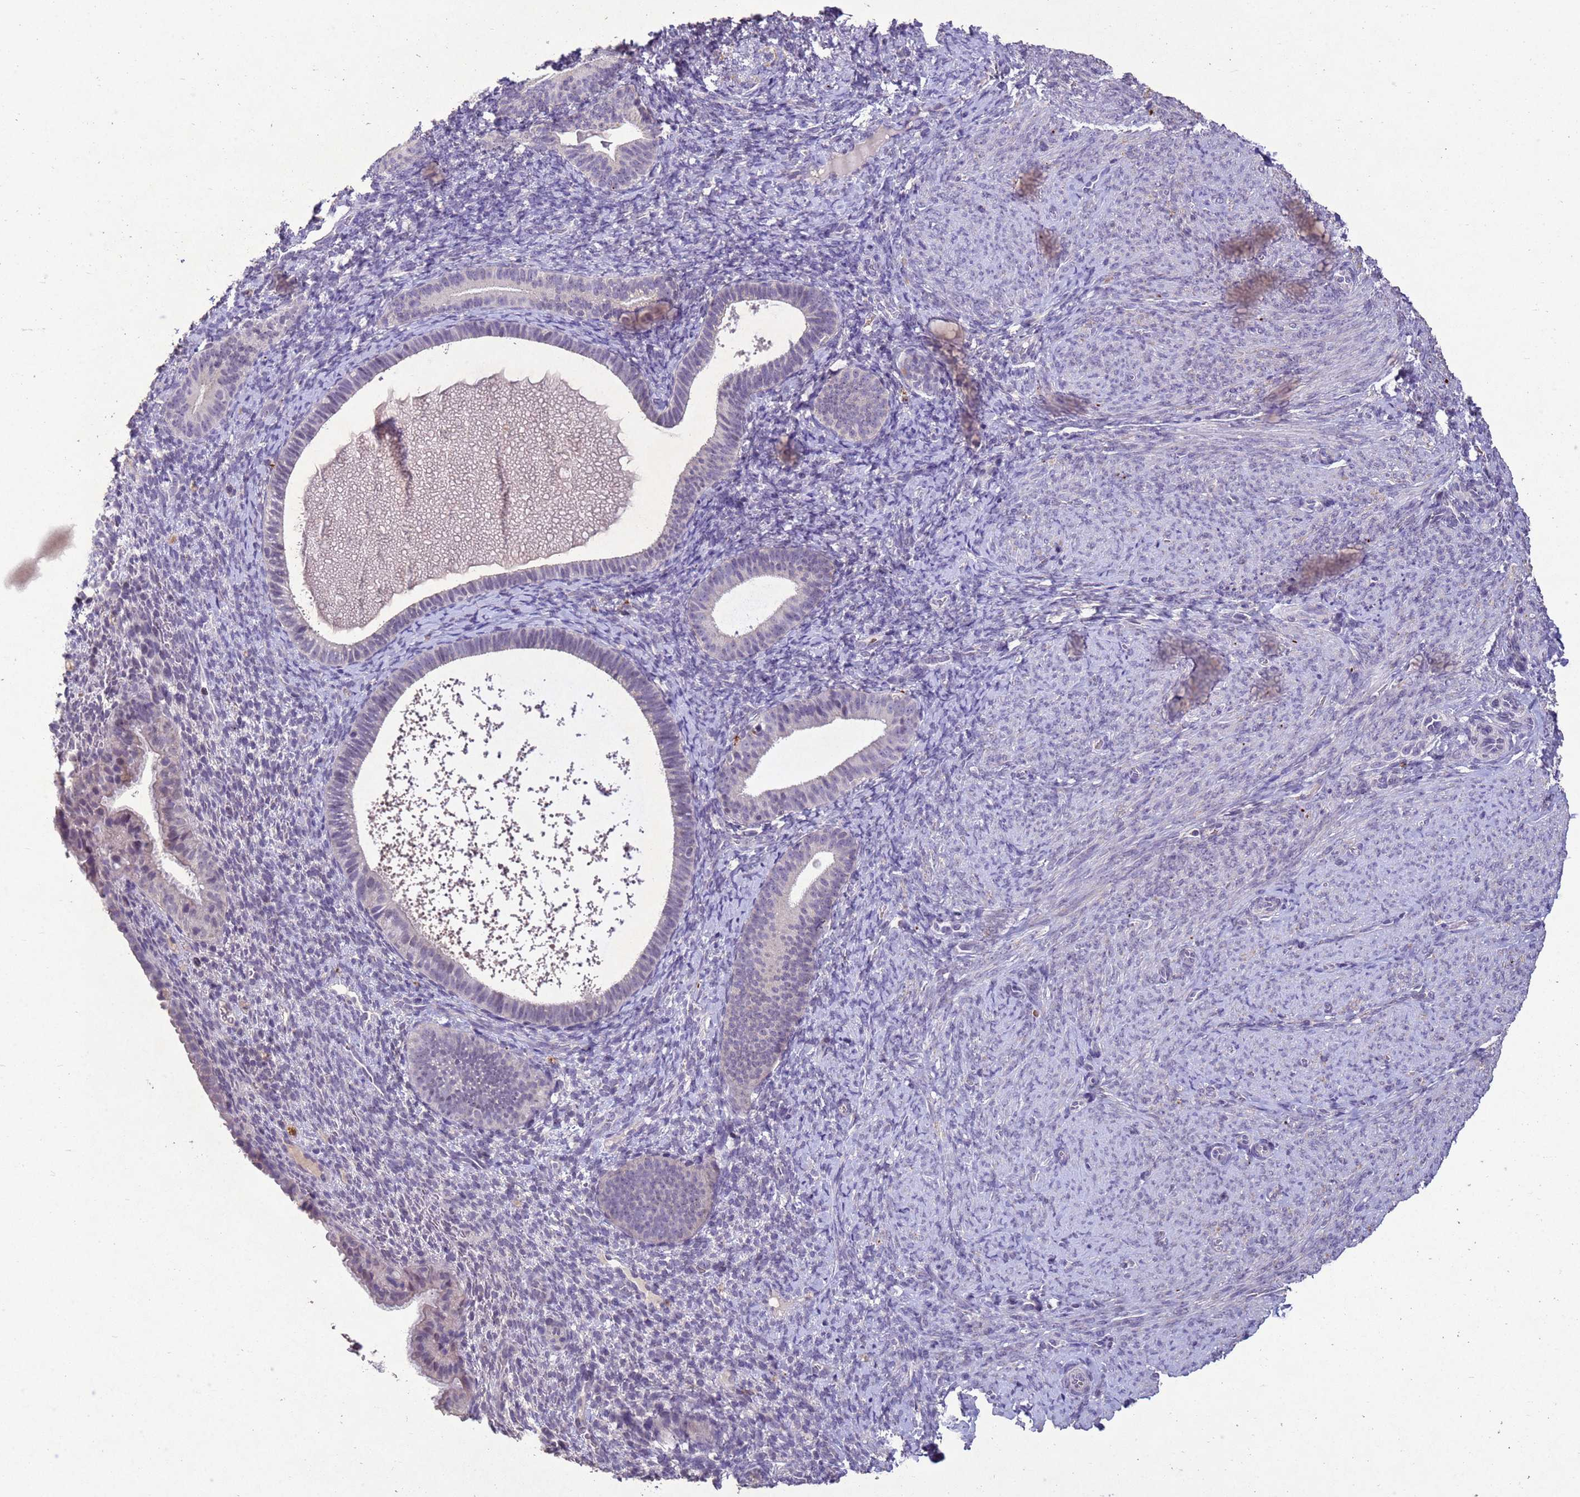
{"staining": {"intensity": "negative", "quantity": "none", "location": "none"}, "tissue": "endometrium", "cell_type": "Cells in endometrial stroma", "image_type": "normal", "snomed": [{"axis": "morphology", "description": "Normal tissue, NOS"}, {"axis": "topography", "description": "Endometrium"}], "caption": "This is a photomicrograph of immunohistochemistry staining of unremarkable endometrium, which shows no staining in cells in endometrial stroma.", "gene": "NLRP11", "patient": {"sex": "female", "age": 65}}